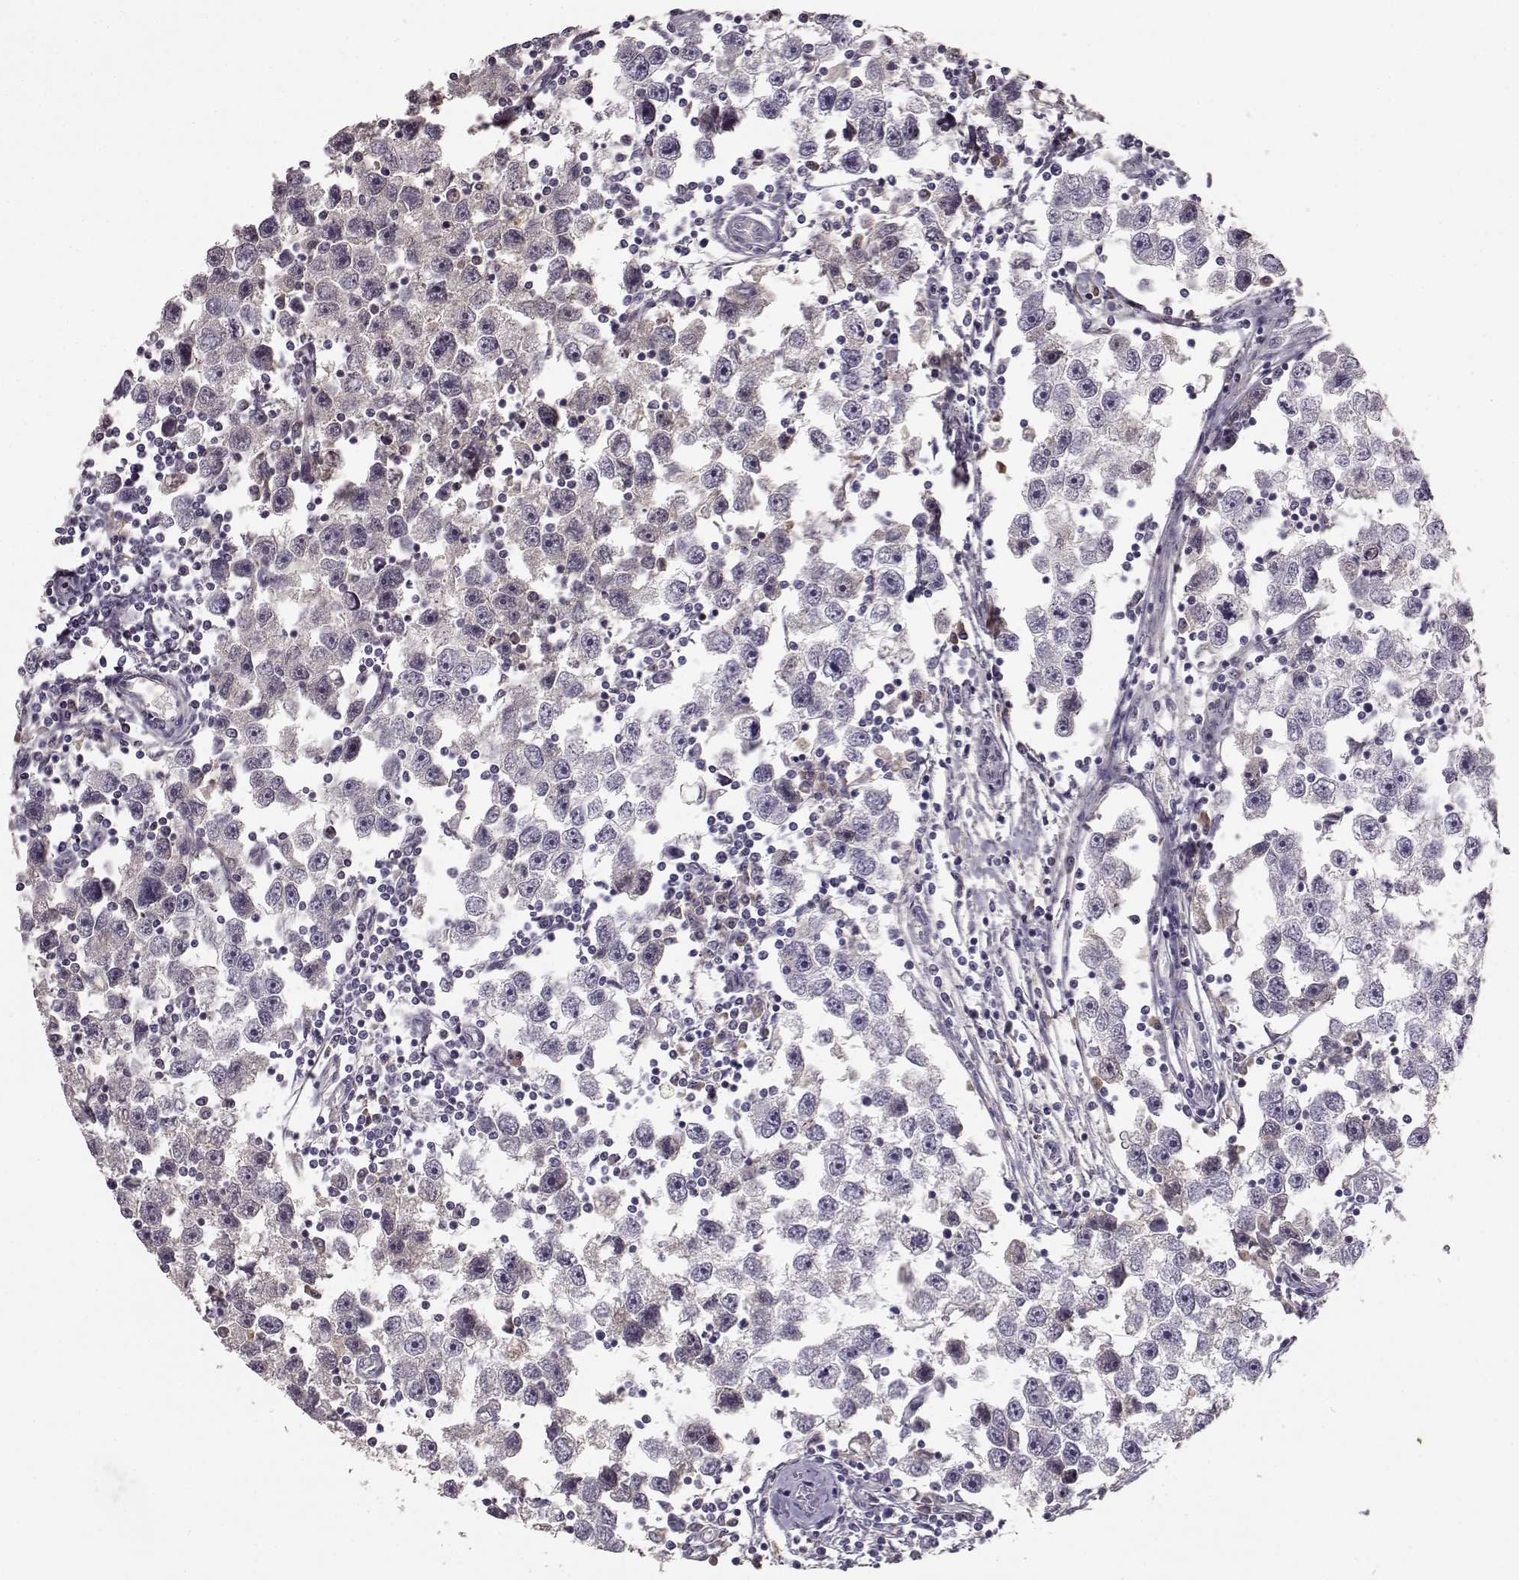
{"staining": {"intensity": "negative", "quantity": "none", "location": "none"}, "tissue": "testis cancer", "cell_type": "Tumor cells", "image_type": "cancer", "snomed": [{"axis": "morphology", "description": "Seminoma, NOS"}, {"axis": "topography", "description": "Testis"}], "caption": "Immunohistochemistry of testis cancer (seminoma) demonstrates no expression in tumor cells.", "gene": "YJEFN3", "patient": {"sex": "male", "age": 30}}